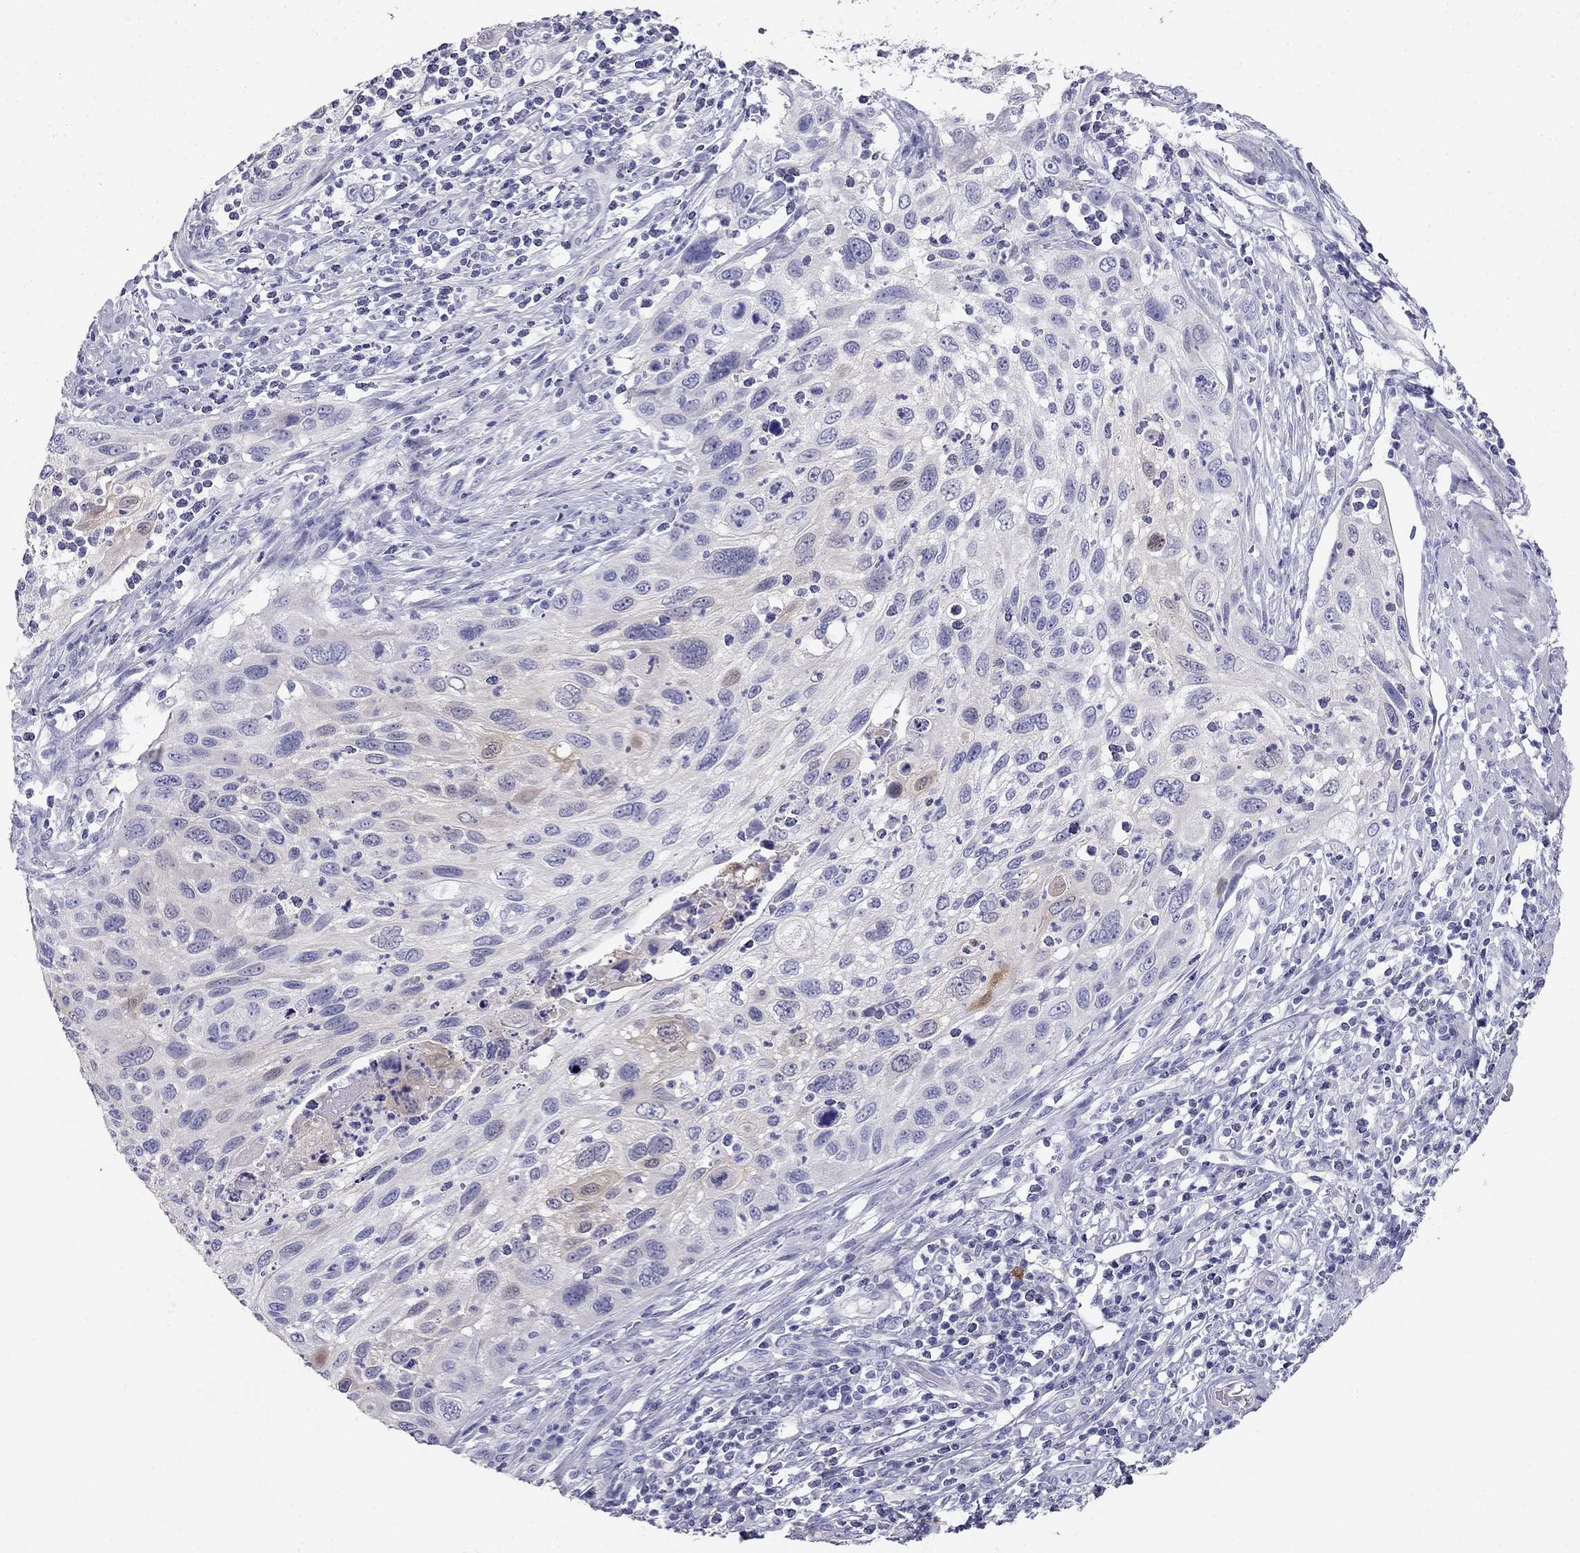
{"staining": {"intensity": "weak", "quantity": "<25%", "location": "cytoplasmic/membranous"}, "tissue": "cervical cancer", "cell_type": "Tumor cells", "image_type": "cancer", "snomed": [{"axis": "morphology", "description": "Squamous cell carcinoma, NOS"}, {"axis": "topography", "description": "Cervix"}], "caption": "IHC image of neoplastic tissue: squamous cell carcinoma (cervical) stained with DAB (3,3'-diaminobenzidine) exhibits no significant protein positivity in tumor cells.", "gene": "RFLNA", "patient": {"sex": "female", "age": 70}}